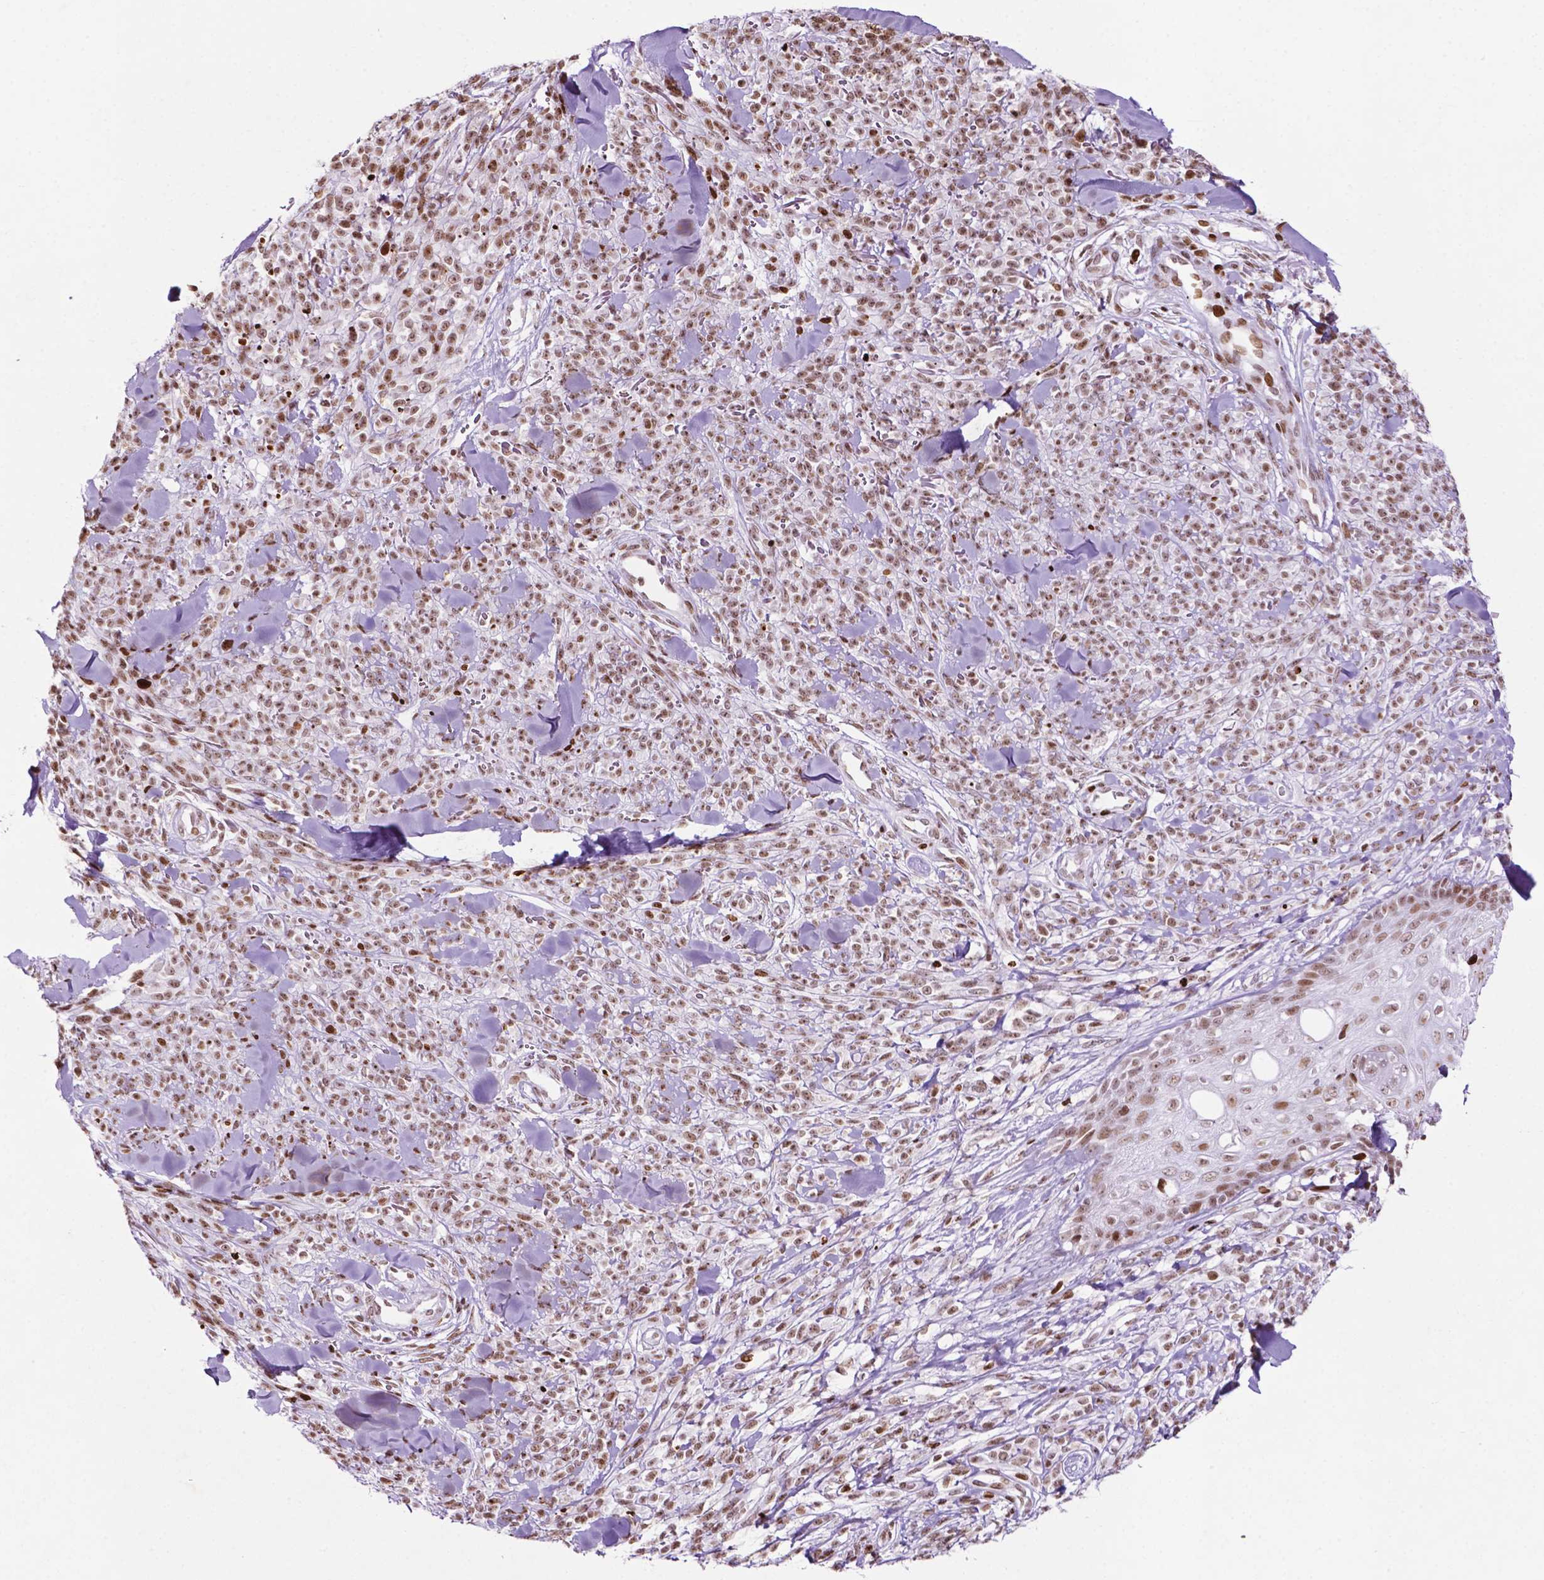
{"staining": {"intensity": "moderate", "quantity": ">75%", "location": "nuclear"}, "tissue": "melanoma", "cell_type": "Tumor cells", "image_type": "cancer", "snomed": [{"axis": "morphology", "description": "Malignant melanoma, NOS"}, {"axis": "topography", "description": "Skin"}, {"axis": "topography", "description": "Skin of trunk"}], "caption": "Melanoma stained for a protein (brown) reveals moderate nuclear positive expression in about >75% of tumor cells.", "gene": "TMEM250", "patient": {"sex": "male", "age": 74}}